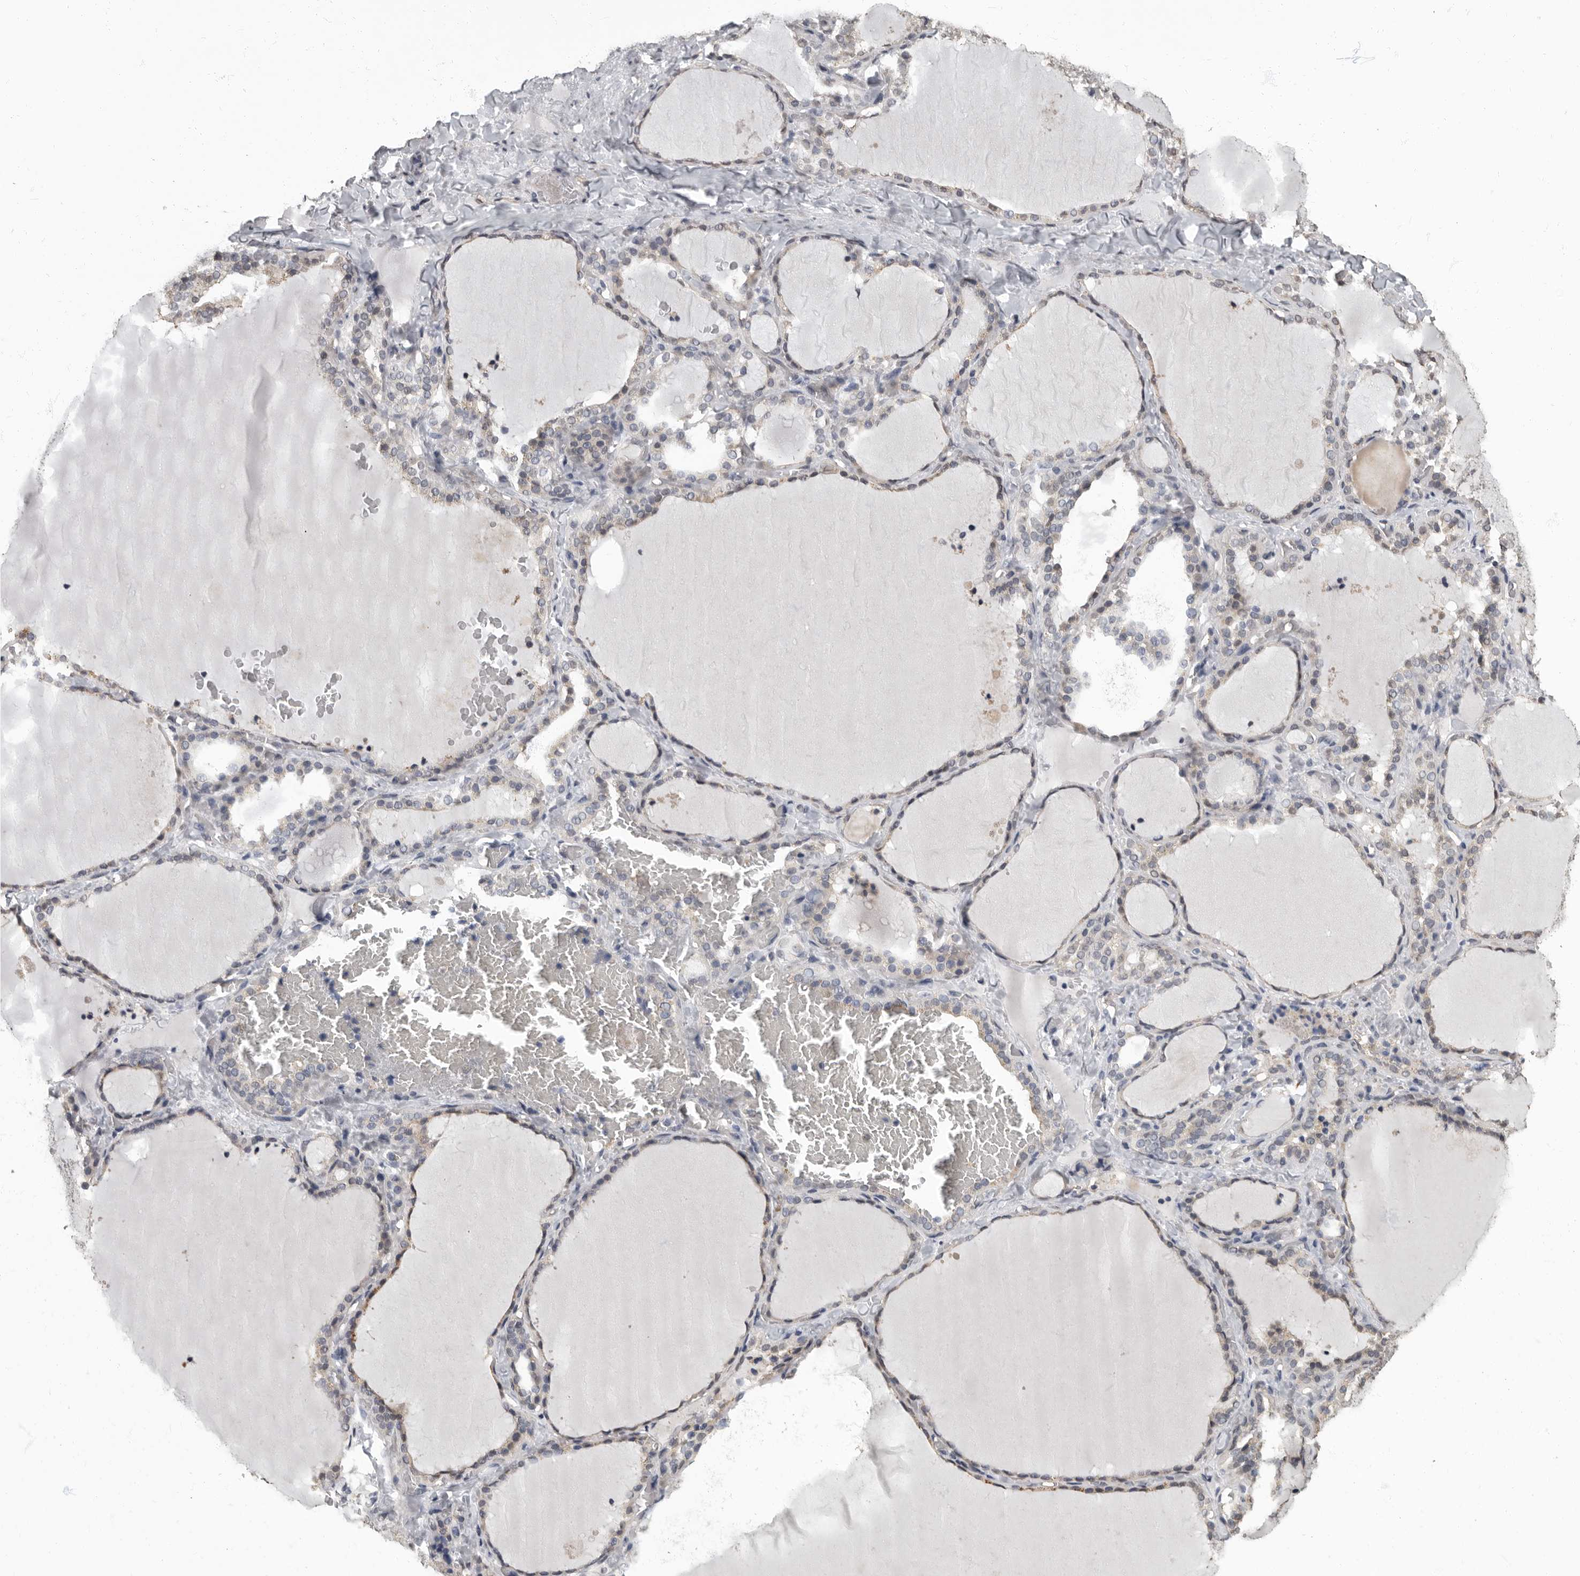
{"staining": {"intensity": "weak", "quantity": "25%-75%", "location": "cytoplasmic/membranous,nuclear"}, "tissue": "thyroid gland", "cell_type": "Glandular cells", "image_type": "normal", "snomed": [{"axis": "morphology", "description": "Normal tissue, NOS"}, {"axis": "topography", "description": "Thyroid gland"}], "caption": "DAB (3,3'-diaminobenzidine) immunohistochemical staining of benign human thyroid gland displays weak cytoplasmic/membranous,nuclear protein positivity in approximately 25%-75% of glandular cells.", "gene": "ARHGEF10", "patient": {"sex": "female", "age": 22}}